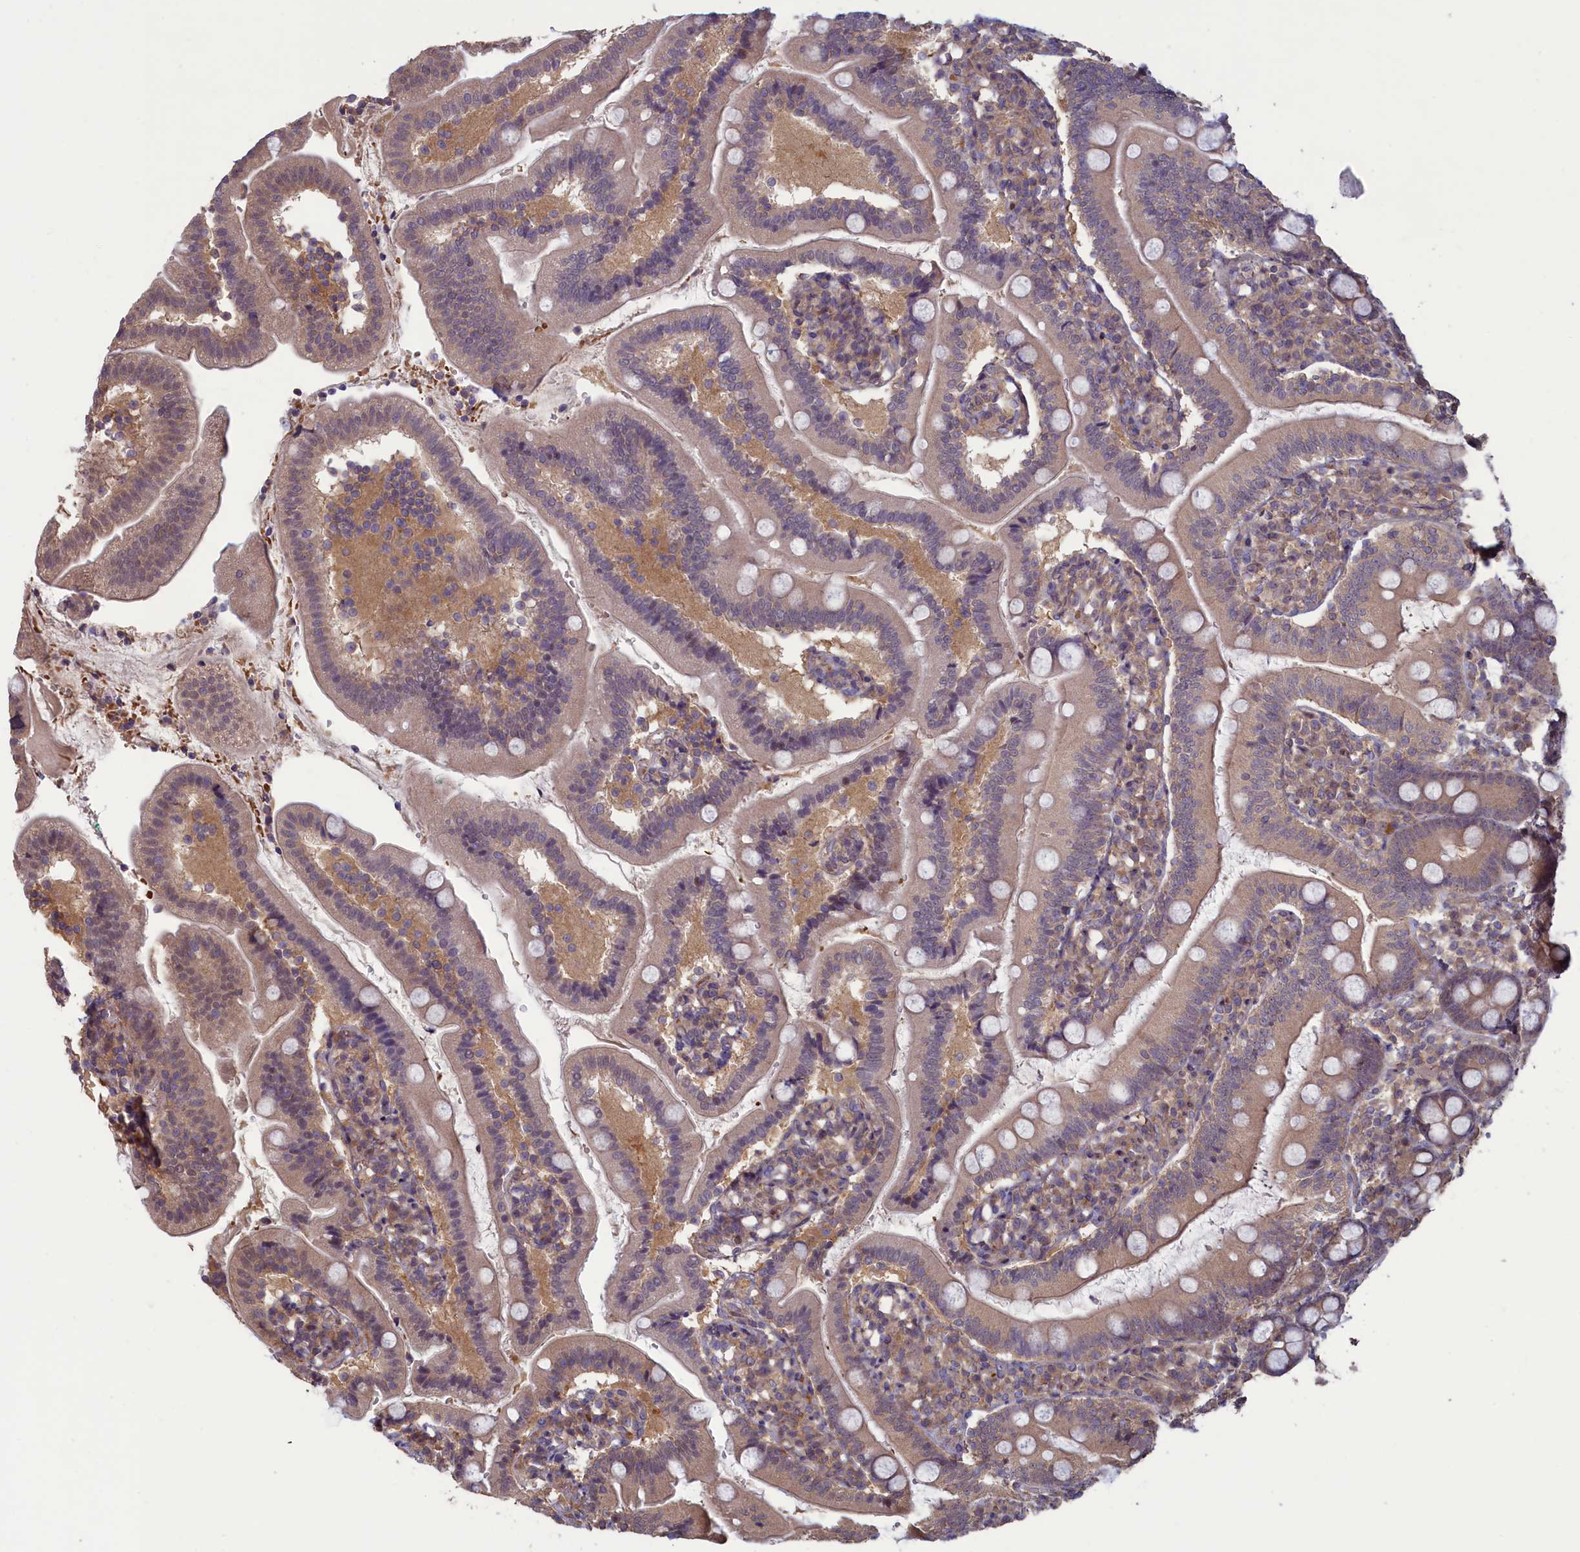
{"staining": {"intensity": "weak", "quantity": "25%-75%", "location": "cytoplasmic/membranous,nuclear"}, "tissue": "duodenum", "cell_type": "Glandular cells", "image_type": "normal", "snomed": [{"axis": "morphology", "description": "Normal tissue, NOS"}, {"axis": "topography", "description": "Duodenum"}], "caption": "Immunohistochemistry (IHC) of normal duodenum displays low levels of weak cytoplasmic/membranous,nuclear expression in approximately 25%-75% of glandular cells.", "gene": "CIAO2B", "patient": {"sex": "female", "age": 67}}